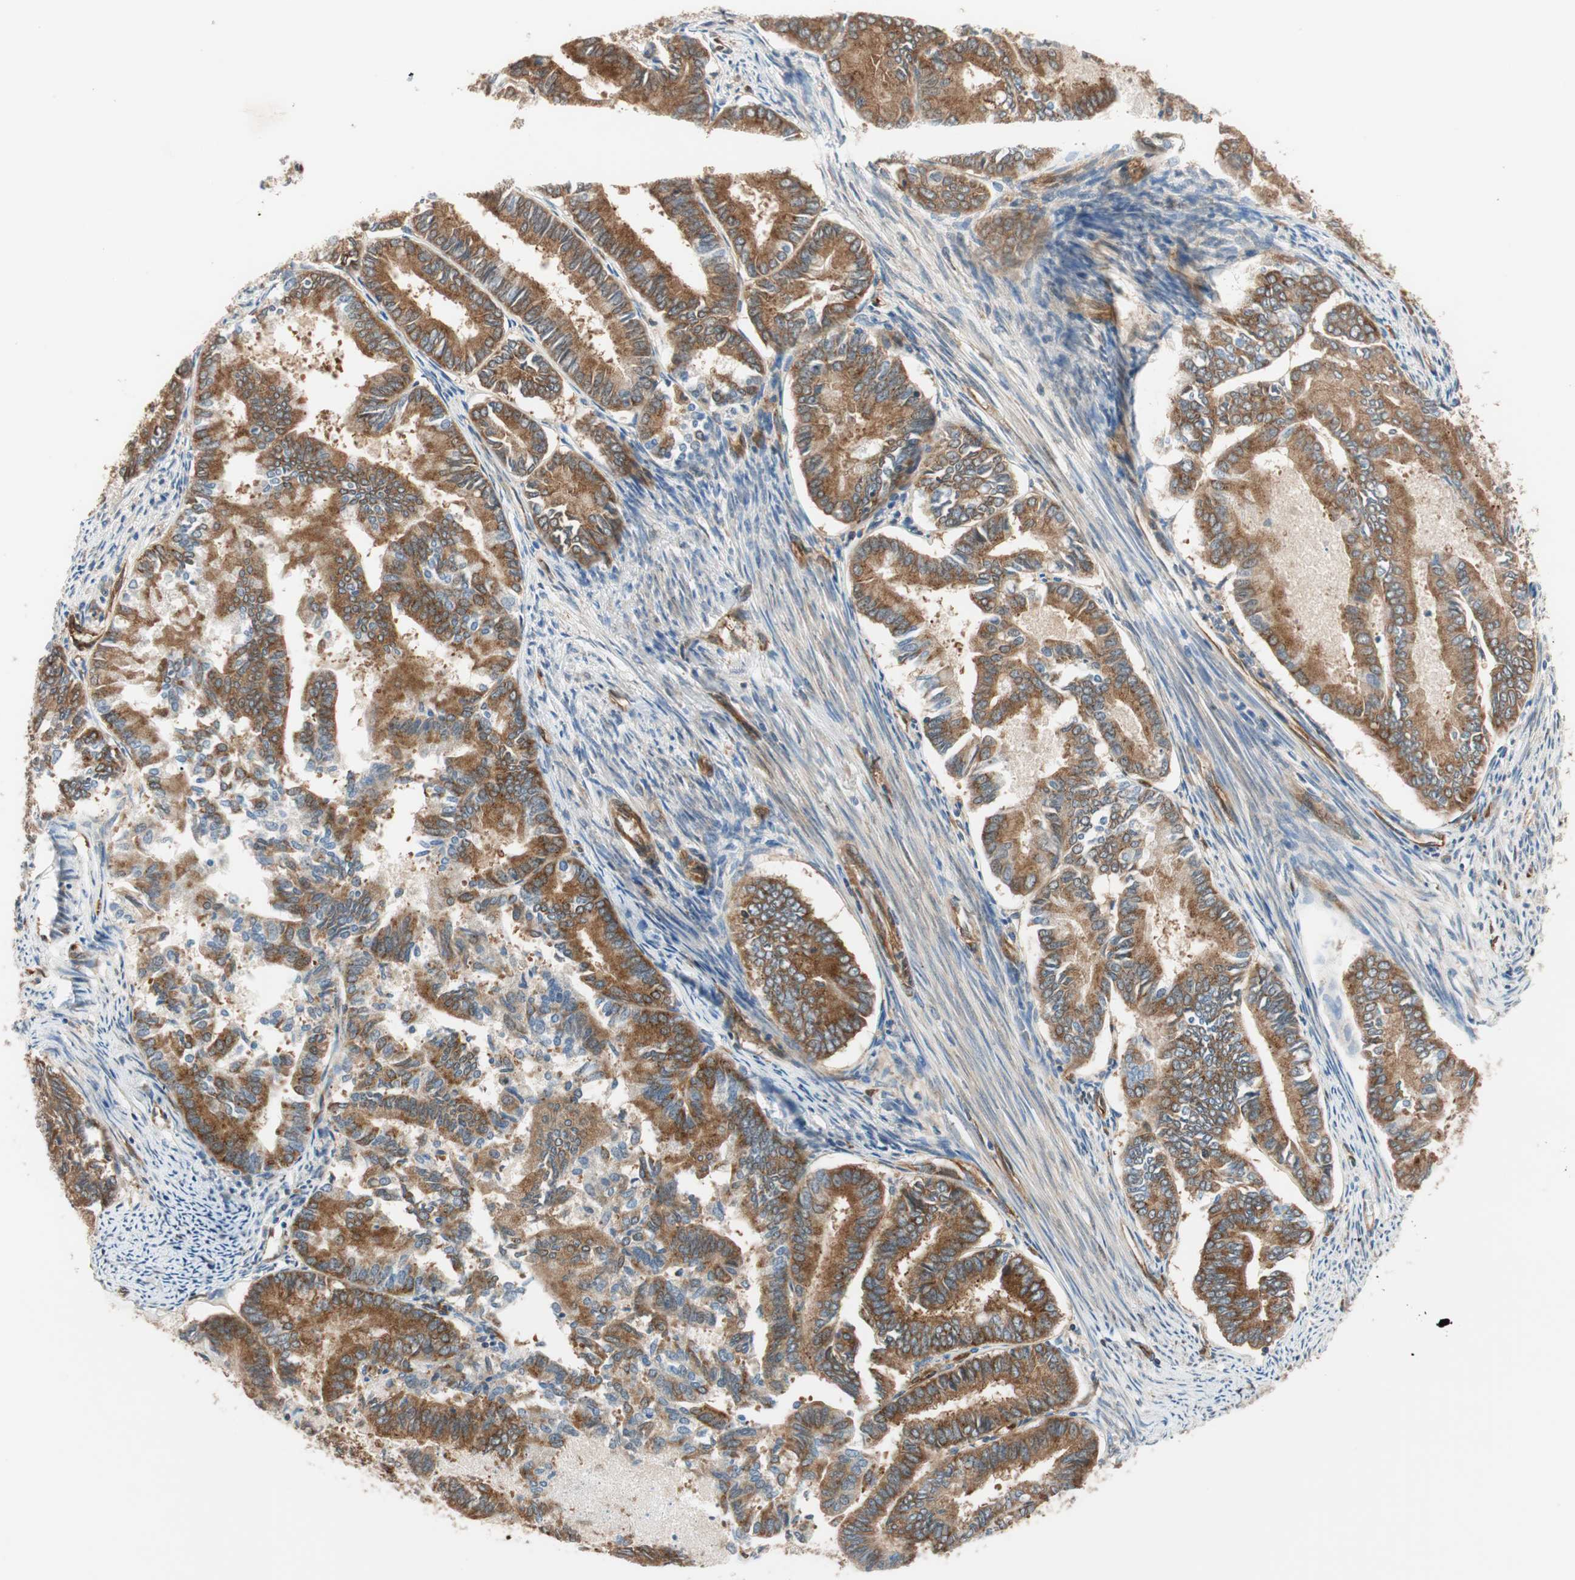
{"staining": {"intensity": "strong", "quantity": ">75%", "location": "cytoplasmic/membranous"}, "tissue": "endometrial cancer", "cell_type": "Tumor cells", "image_type": "cancer", "snomed": [{"axis": "morphology", "description": "Adenocarcinoma, NOS"}, {"axis": "topography", "description": "Endometrium"}], "caption": "Brown immunohistochemical staining in human endometrial cancer shows strong cytoplasmic/membranous expression in about >75% of tumor cells. The staining is performed using DAB brown chromogen to label protein expression. The nuclei are counter-stained blue using hematoxylin.", "gene": "WASL", "patient": {"sex": "female", "age": 86}}